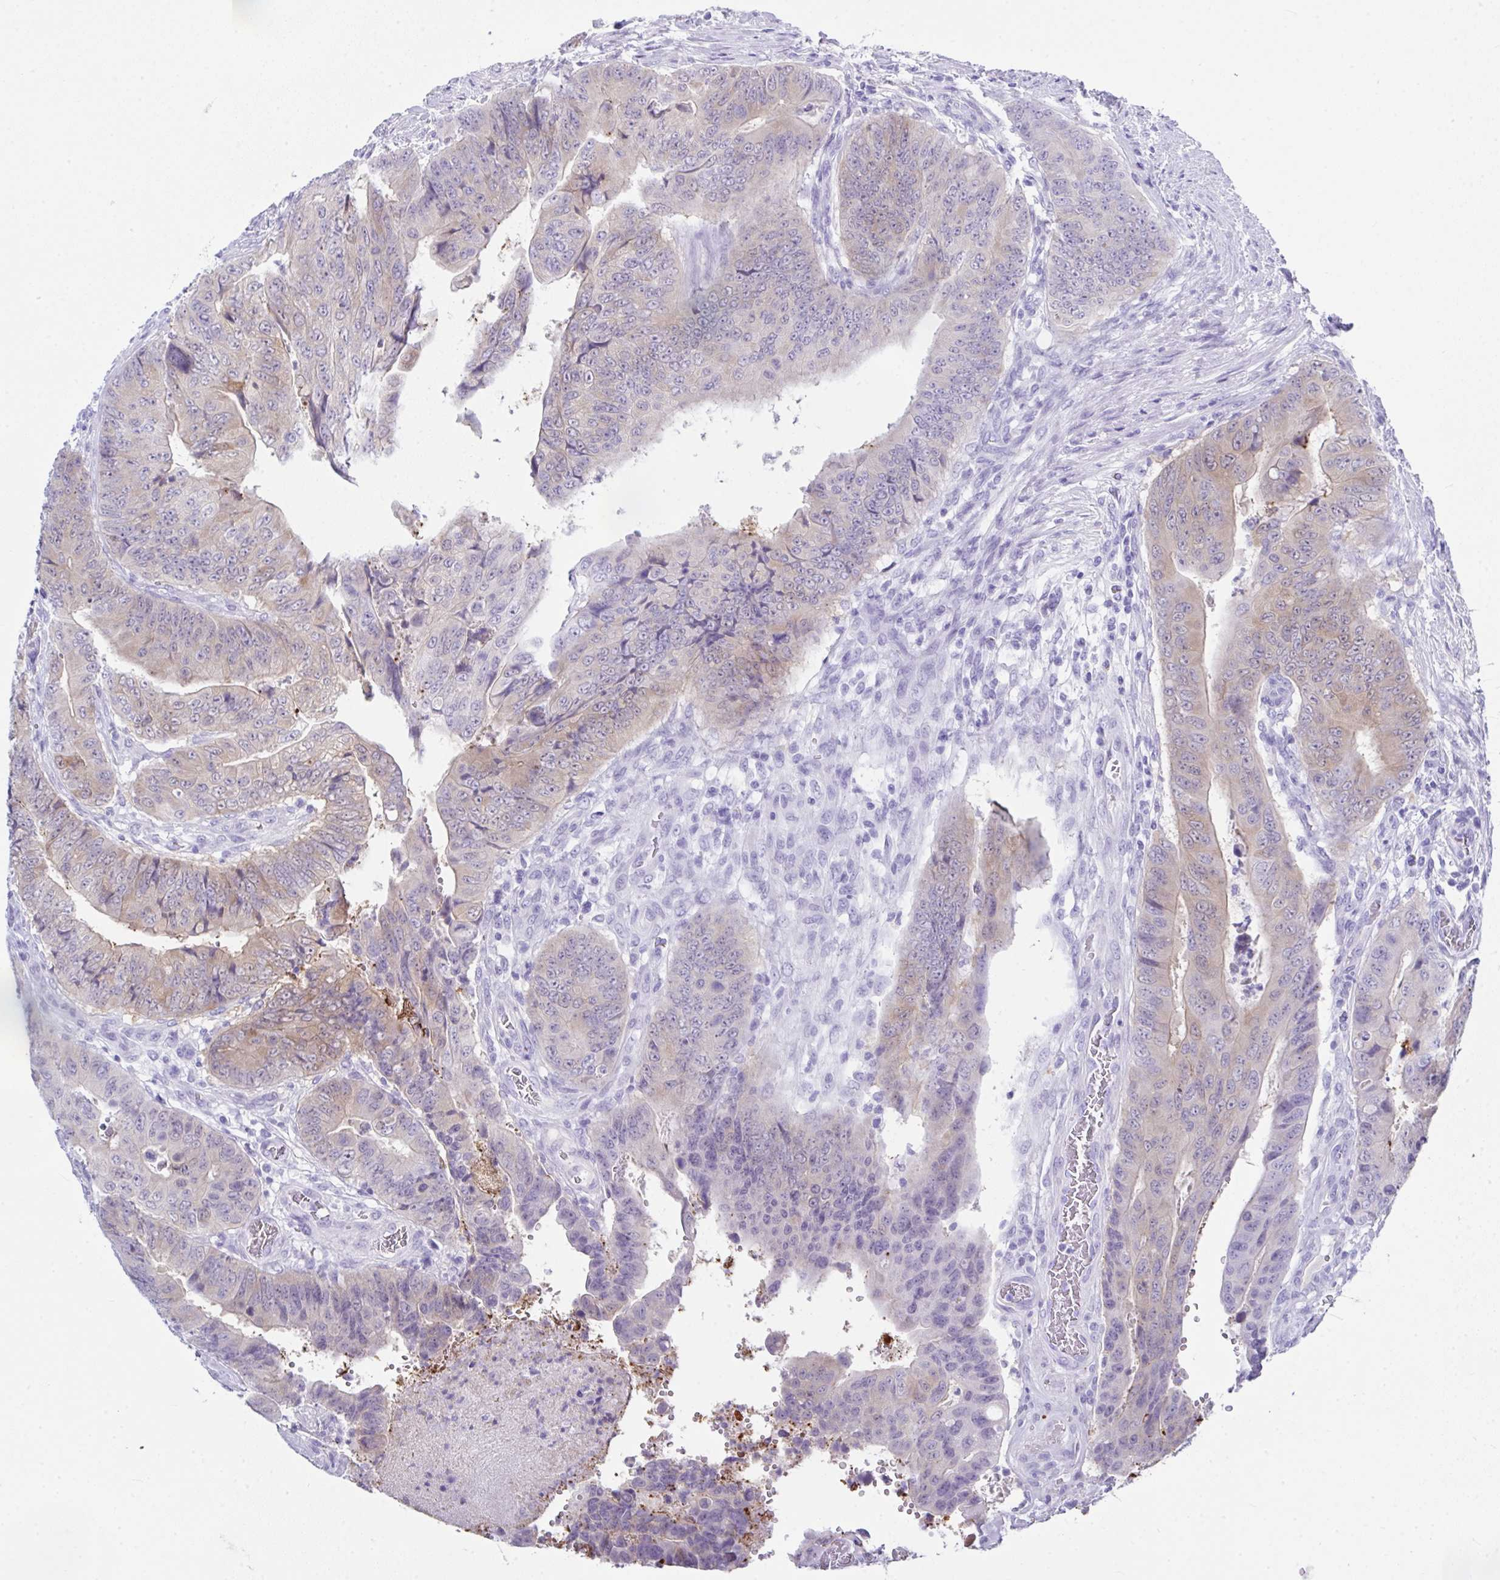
{"staining": {"intensity": "weak", "quantity": "25%-75%", "location": "cytoplasmic/membranous"}, "tissue": "colorectal cancer", "cell_type": "Tumor cells", "image_type": "cancer", "snomed": [{"axis": "morphology", "description": "Adenocarcinoma, NOS"}, {"axis": "topography", "description": "Colon"}], "caption": "Weak cytoplasmic/membranous expression is present in approximately 25%-75% of tumor cells in colorectal adenocarcinoma. The staining is performed using DAB (3,3'-diaminobenzidine) brown chromogen to label protein expression. The nuclei are counter-stained blue using hematoxylin.", "gene": "LGALS4", "patient": {"sex": "female", "age": 48}}